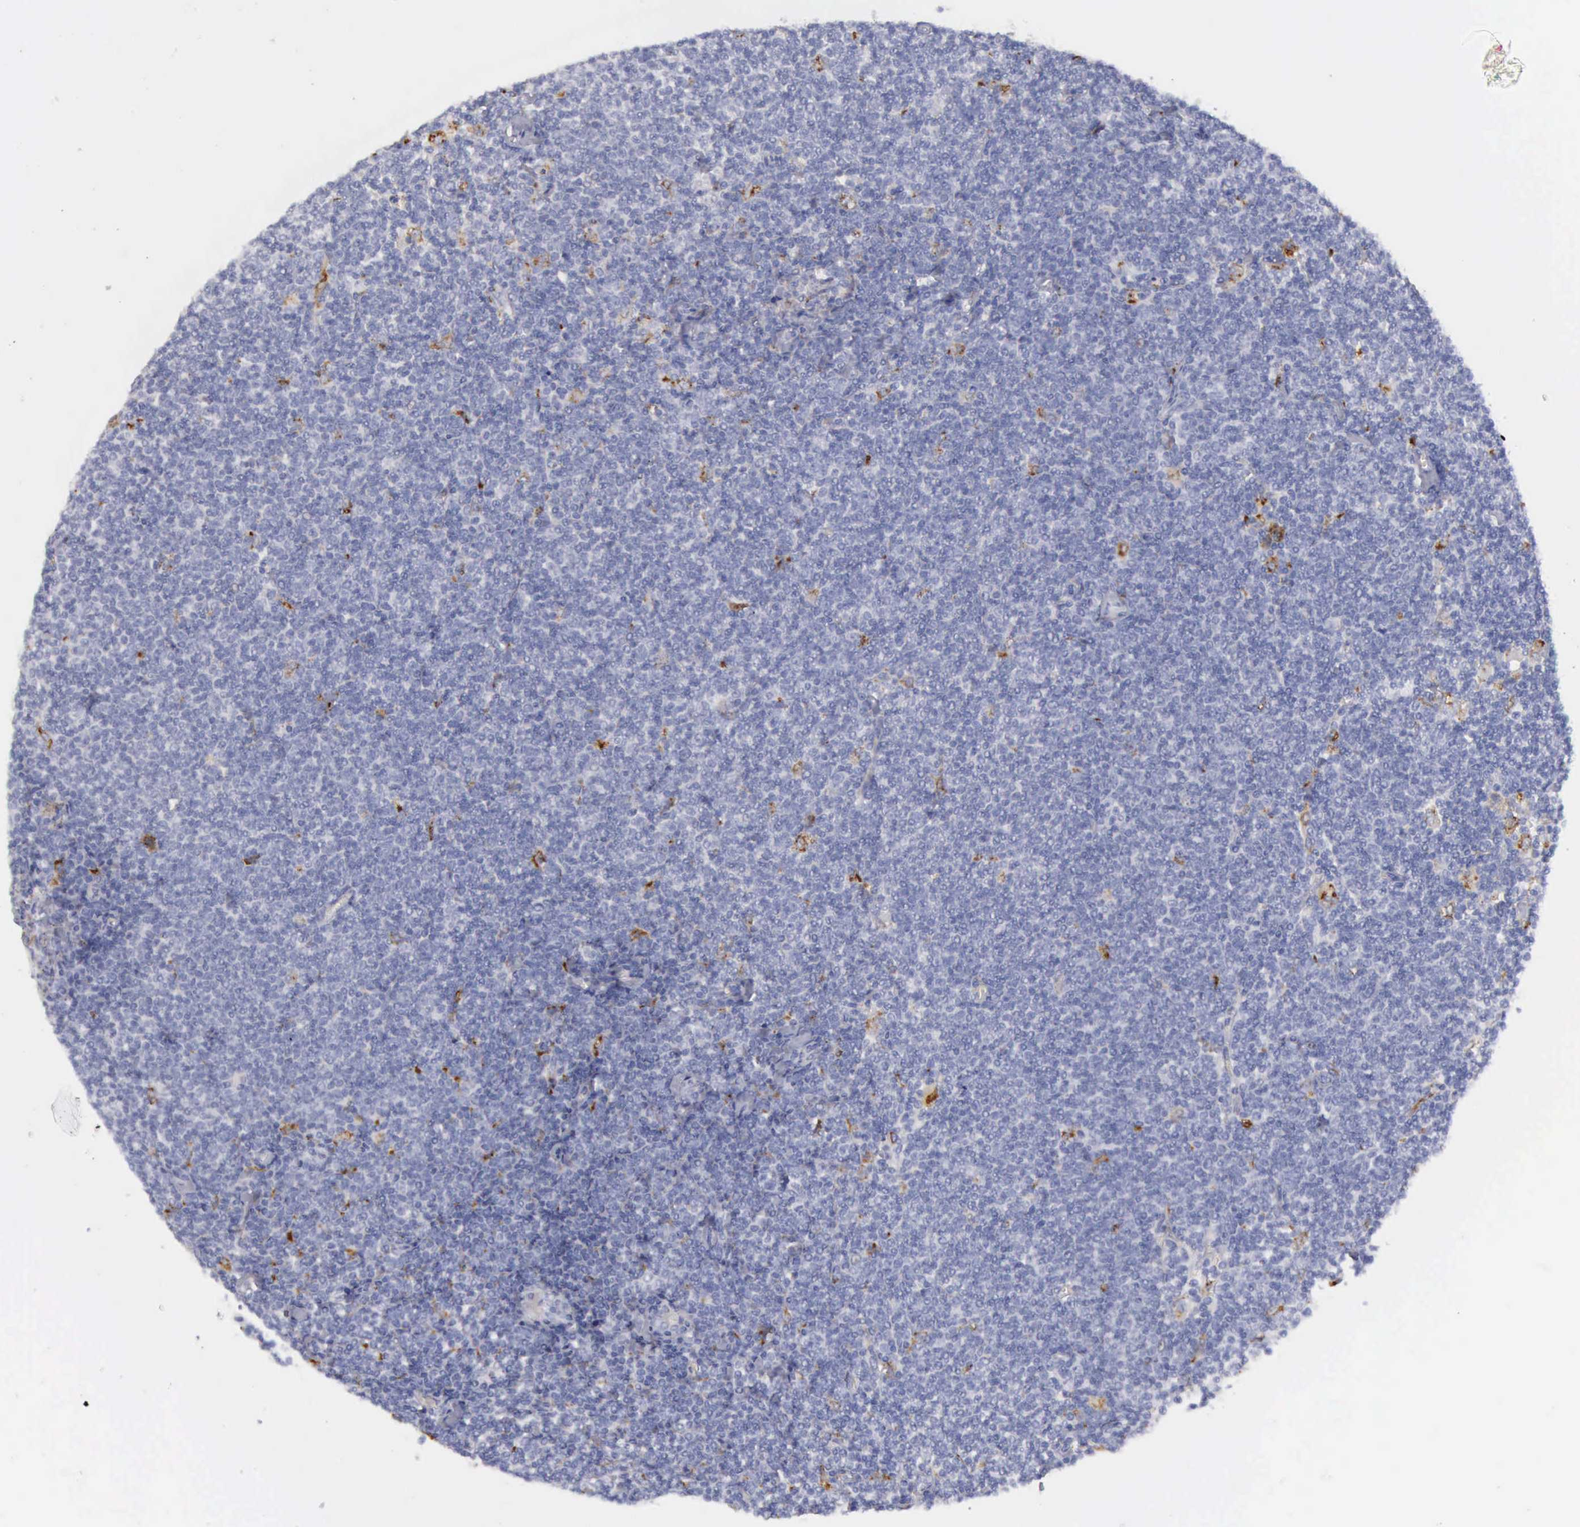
{"staining": {"intensity": "negative", "quantity": "none", "location": "none"}, "tissue": "lymphoma", "cell_type": "Tumor cells", "image_type": "cancer", "snomed": [{"axis": "morphology", "description": "Malignant lymphoma, non-Hodgkin's type, Low grade"}, {"axis": "topography", "description": "Lymph node"}], "caption": "This is an immunohistochemistry image of human lymphoma. There is no positivity in tumor cells.", "gene": "CTSS", "patient": {"sex": "male", "age": 65}}